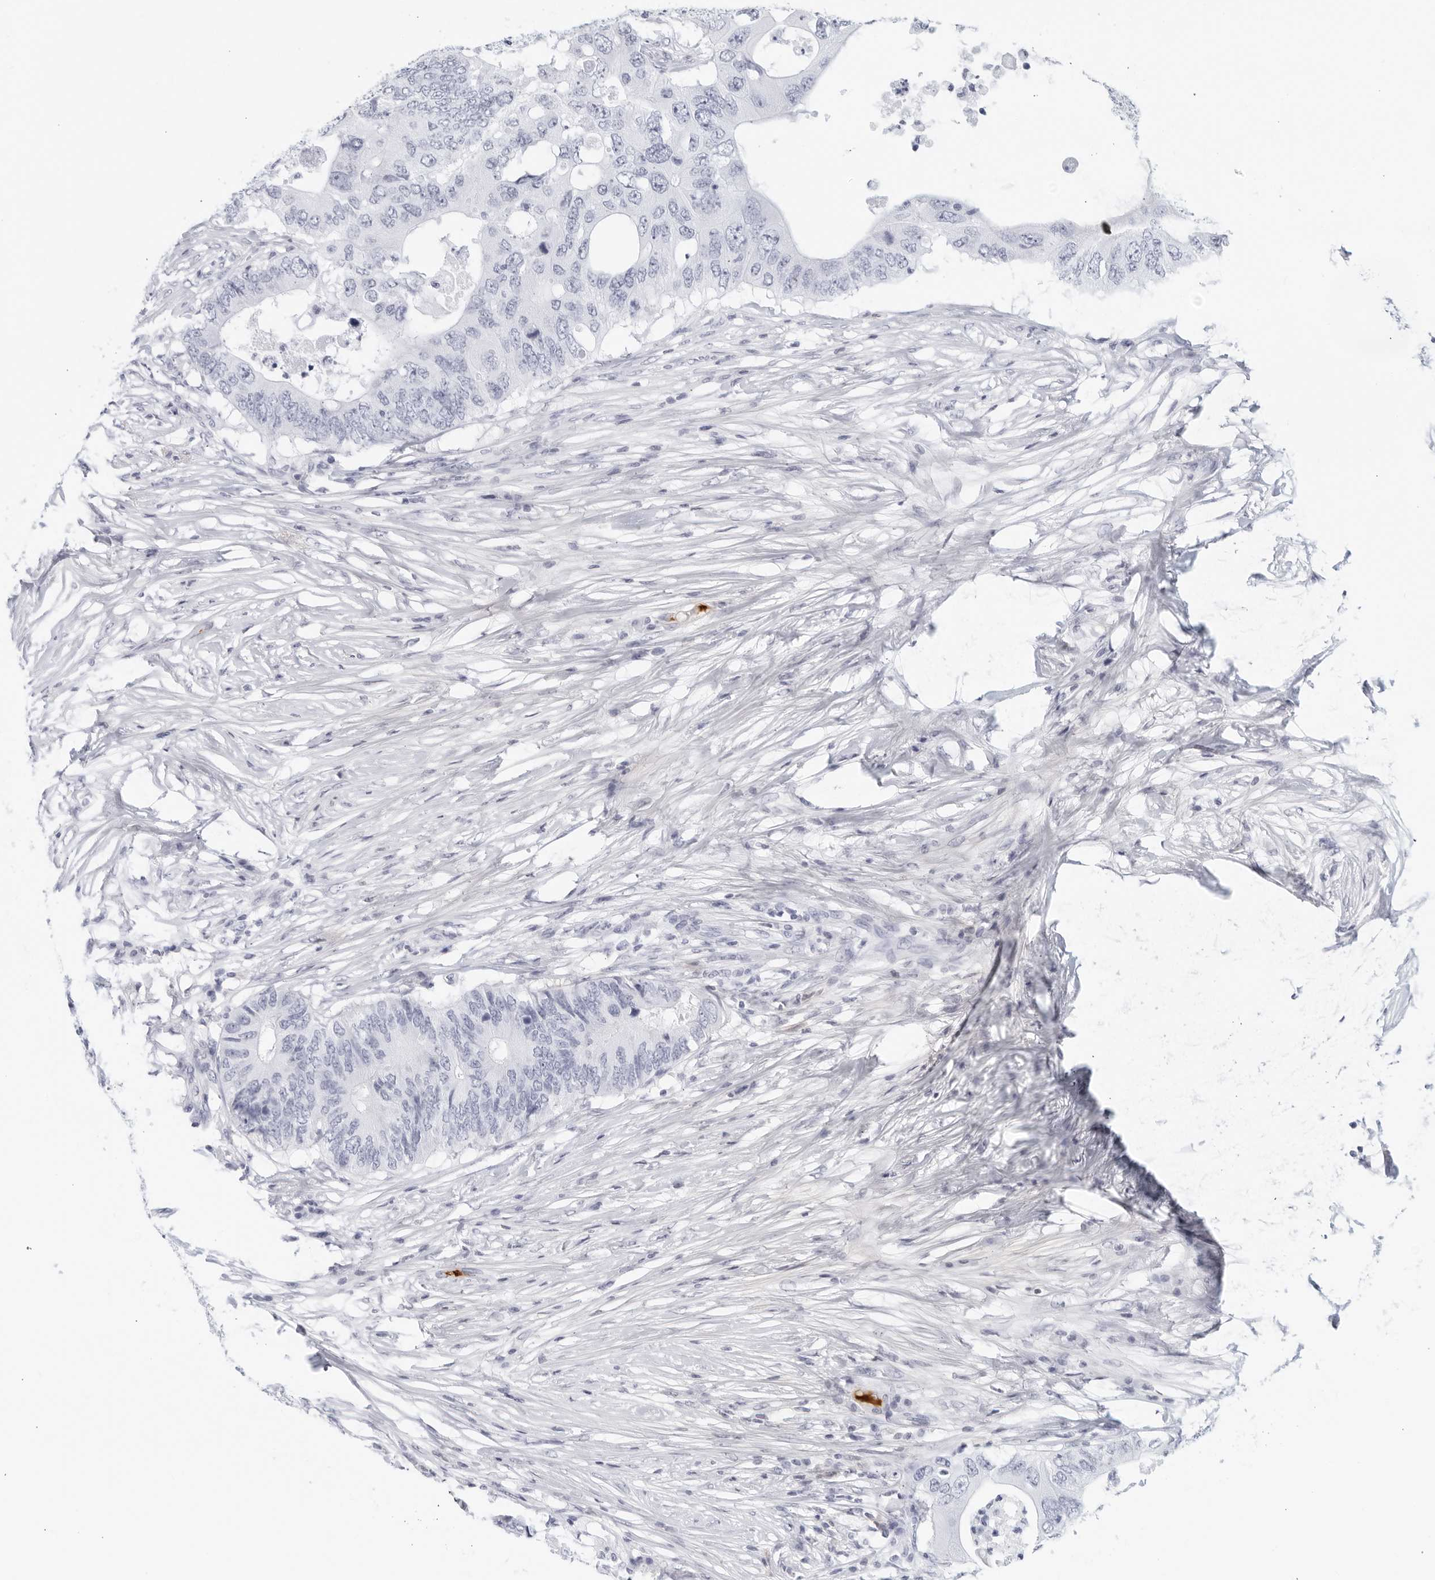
{"staining": {"intensity": "negative", "quantity": "none", "location": "none"}, "tissue": "colorectal cancer", "cell_type": "Tumor cells", "image_type": "cancer", "snomed": [{"axis": "morphology", "description": "Adenocarcinoma, NOS"}, {"axis": "topography", "description": "Colon"}], "caption": "Human colorectal adenocarcinoma stained for a protein using IHC demonstrates no positivity in tumor cells.", "gene": "FGG", "patient": {"sex": "male", "age": 71}}